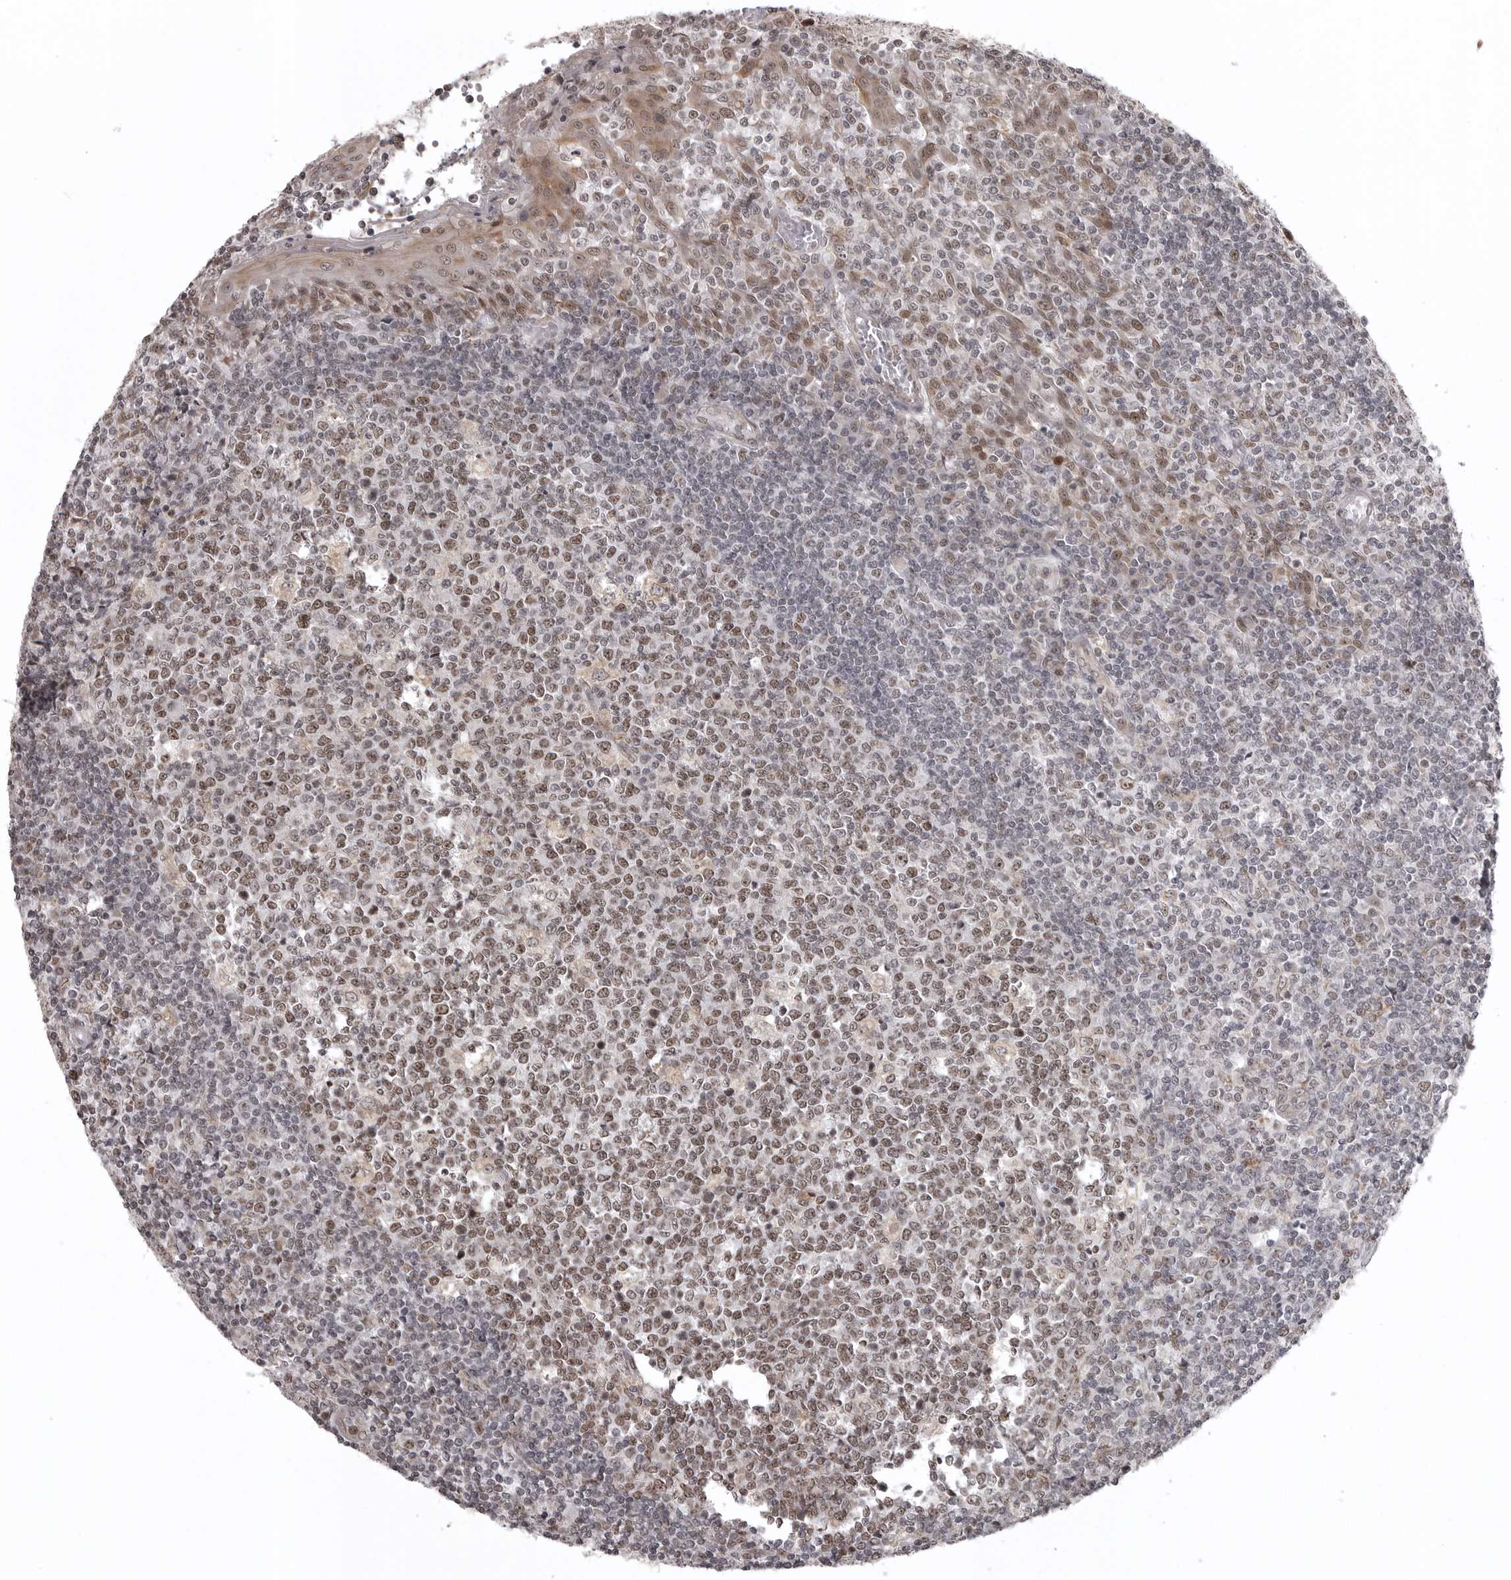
{"staining": {"intensity": "moderate", "quantity": ">75%", "location": "nuclear"}, "tissue": "tonsil", "cell_type": "Germinal center cells", "image_type": "normal", "snomed": [{"axis": "morphology", "description": "Normal tissue, NOS"}, {"axis": "topography", "description": "Tonsil"}], "caption": "Immunohistochemistry photomicrograph of normal tonsil: tonsil stained using immunohistochemistry reveals medium levels of moderate protein expression localized specifically in the nuclear of germinal center cells, appearing as a nuclear brown color.", "gene": "ISG20L2", "patient": {"sex": "female", "age": 19}}